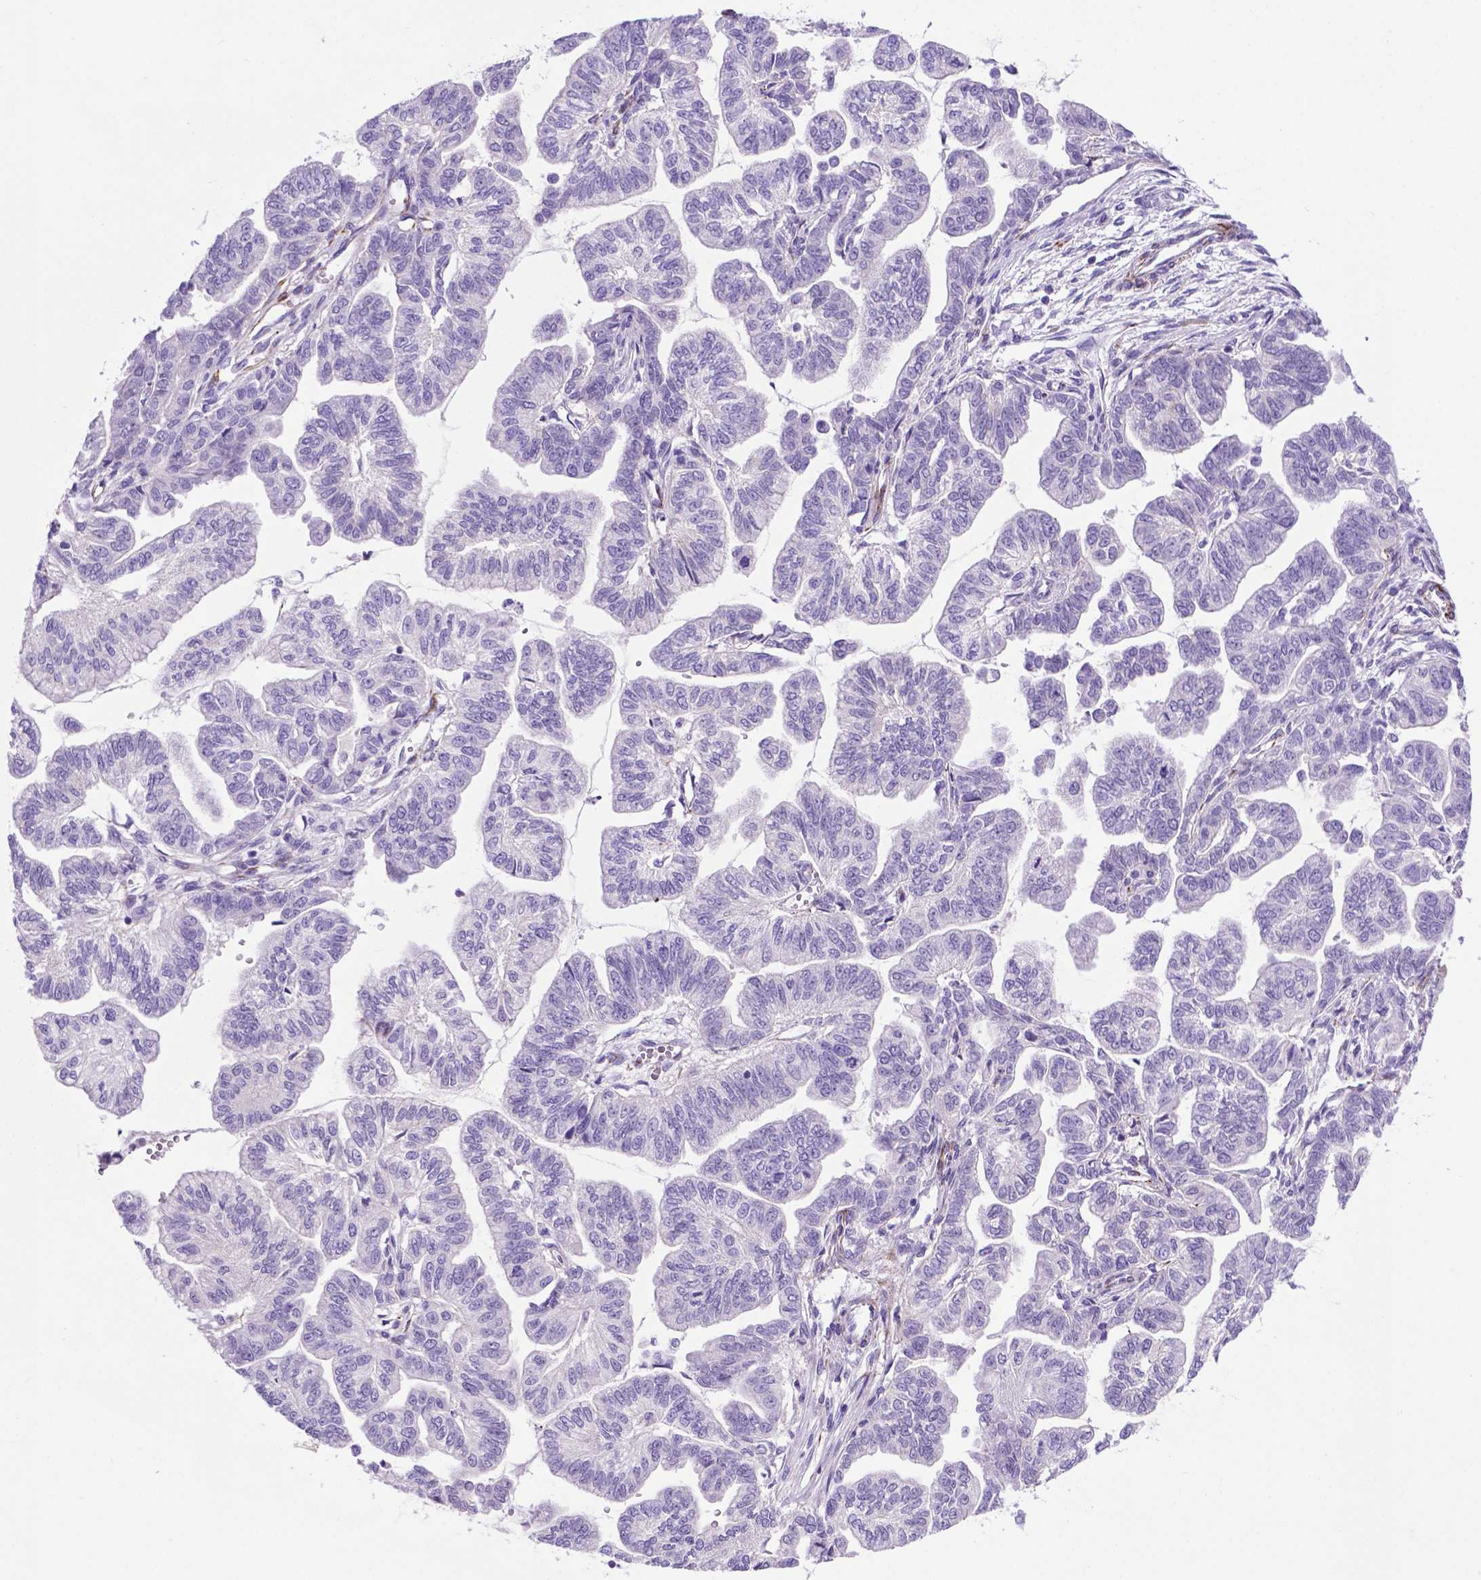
{"staining": {"intensity": "negative", "quantity": "none", "location": "none"}, "tissue": "stomach cancer", "cell_type": "Tumor cells", "image_type": "cancer", "snomed": [{"axis": "morphology", "description": "Adenocarcinoma, NOS"}, {"axis": "topography", "description": "Stomach"}], "caption": "Micrograph shows no protein positivity in tumor cells of stomach cancer (adenocarcinoma) tissue.", "gene": "LZTR1", "patient": {"sex": "male", "age": 83}}